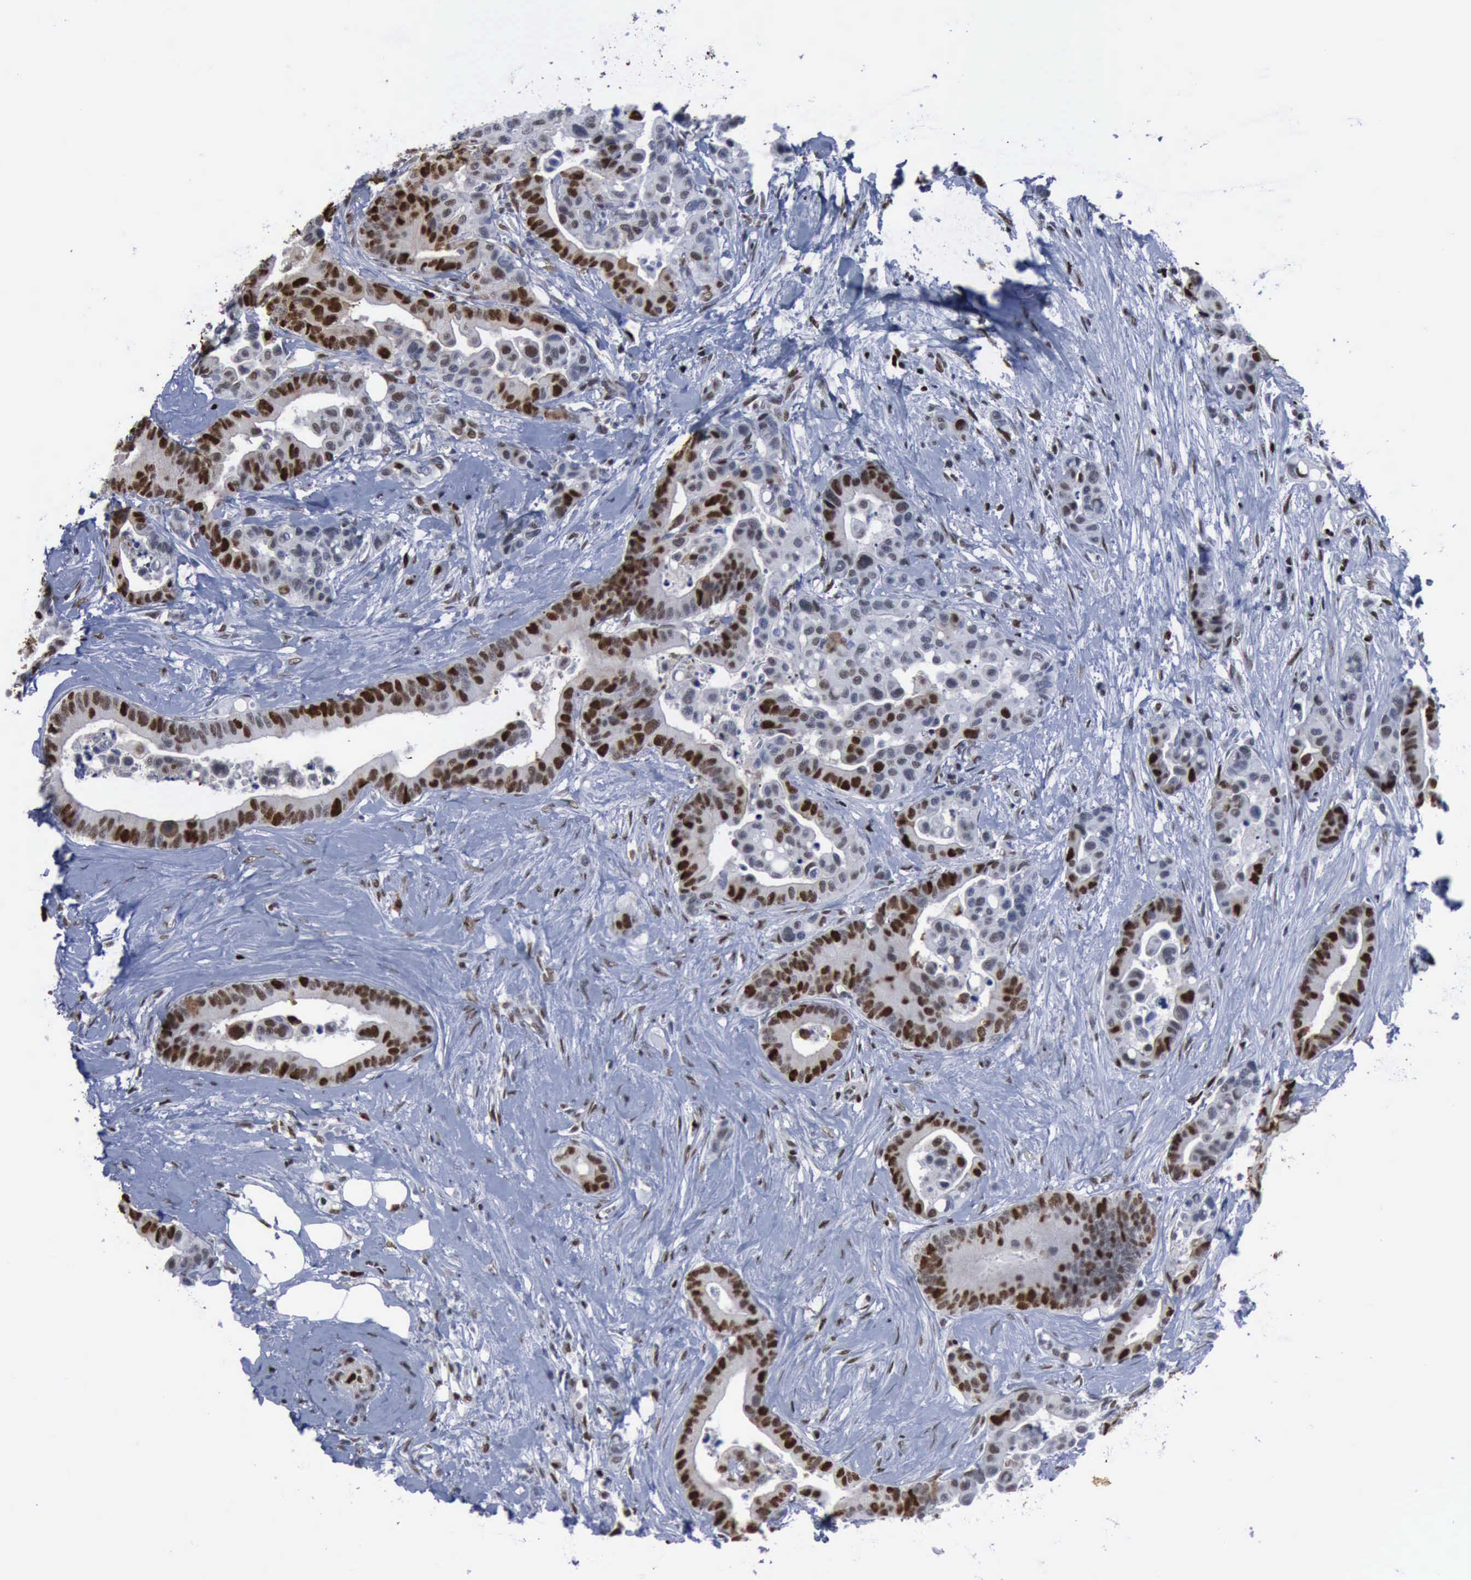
{"staining": {"intensity": "strong", "quantity": ">75%", "location": "nuclear"}, "tissue": "colorectal cancer", "cell_type": "Tumor cells", "image_type": "cancer", "snomed": [{"axis": "morphology", "description": "Adenocarcinoma, NOS"}, {"axis": "topography", "description": "Colon"}], "caption": "Human colorectal cancer (adenocarcinoma) stained for a protein (brown) displays strong nuclear positive staining in about >75% of tumor cells.", "gene": "PCNA", "patient": {"sex": "male", "age": 82}}